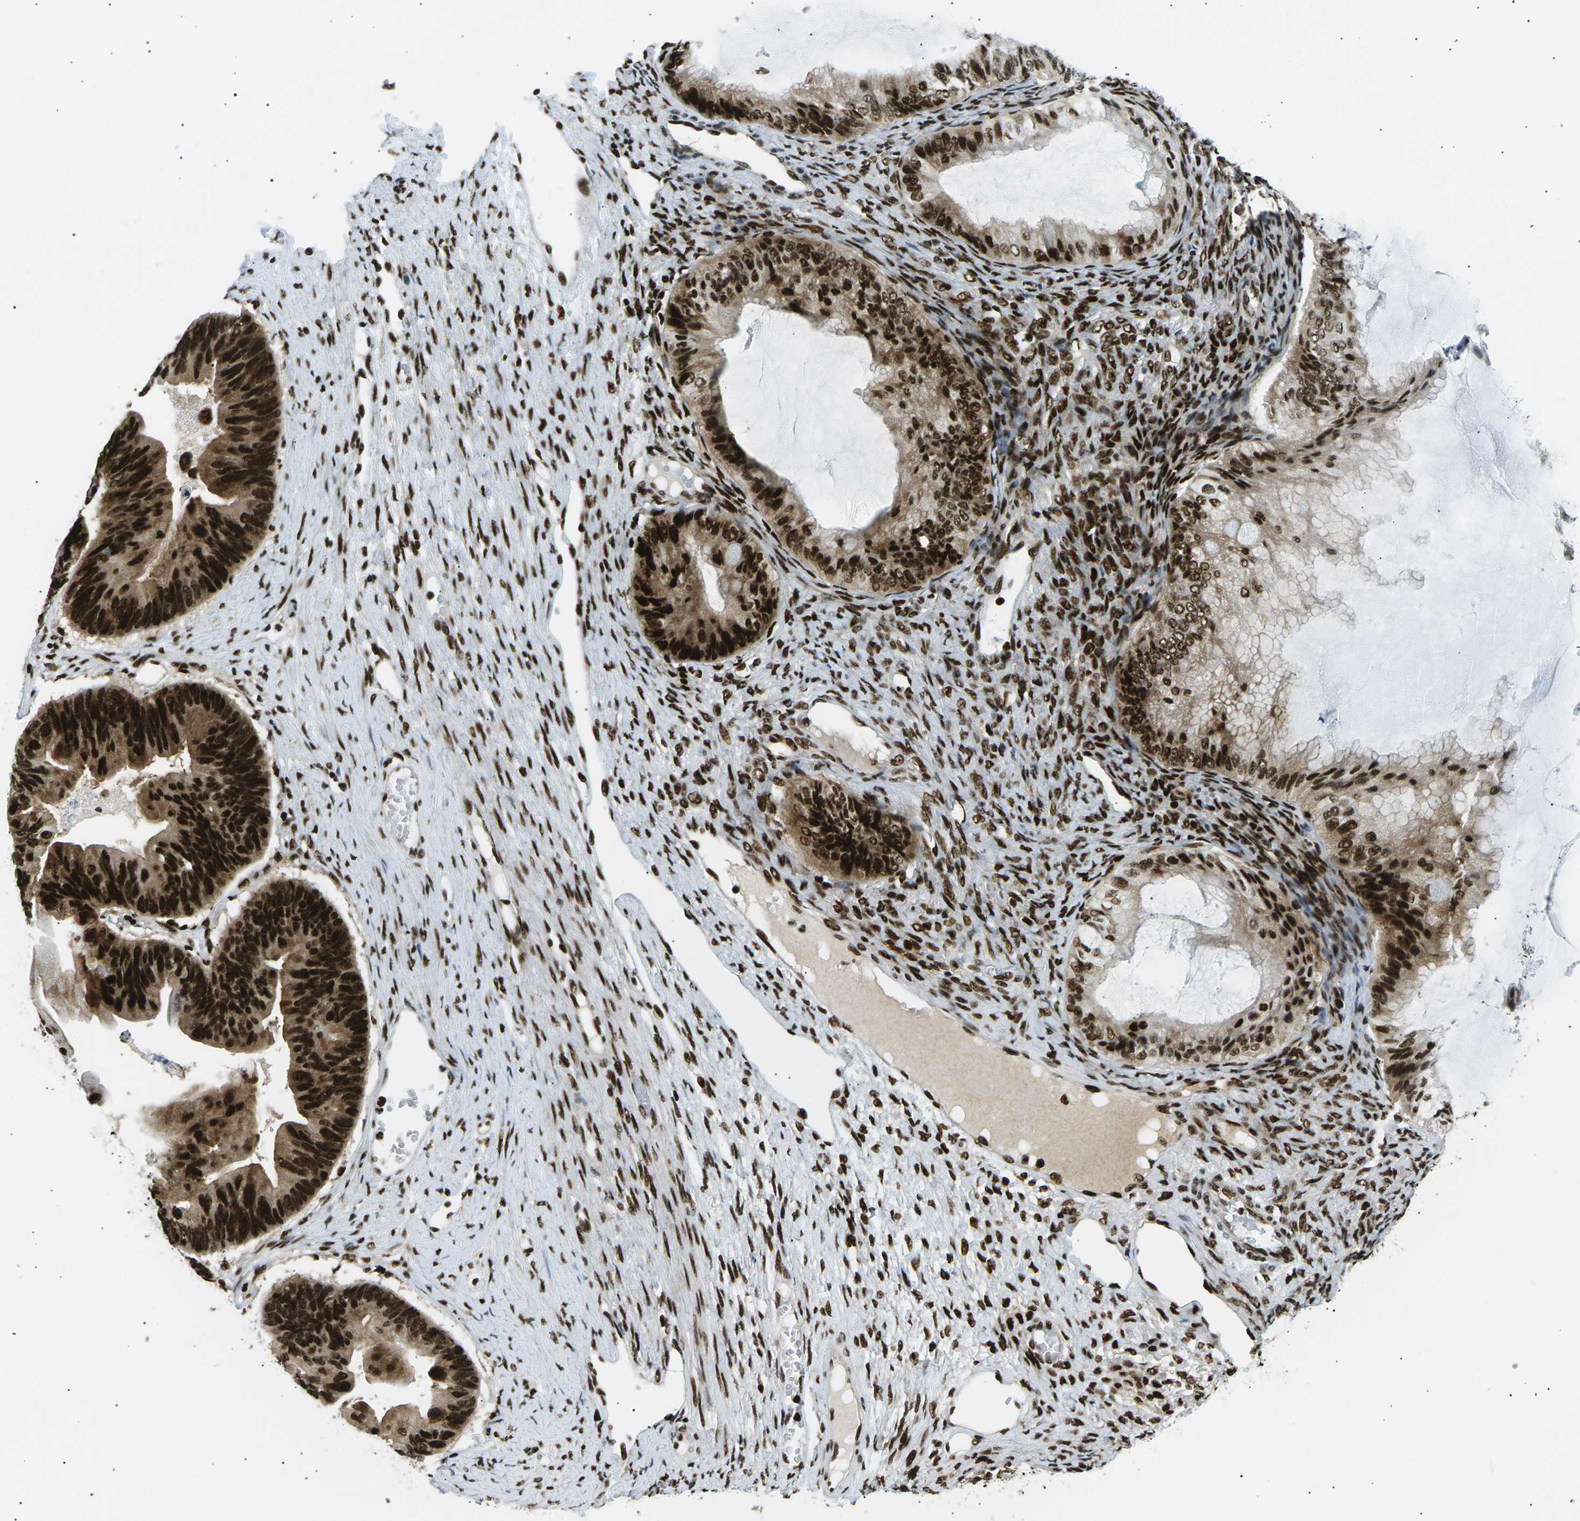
{"staining": {"intensity": "strong", "quantity": ">75%", "location": "cytoplasmic/membranous,nuclear"}, "tissue": "ovarian cancer", "cell_type": "Tumor cells", "image_type": "cancer", "snomed": [{"axis": "morphology", "description": "Cystadenocarcinoma, mucinous, NOS"}, {"axis": "topography", "description": "Ovary"}], "caption": "Human ovarian cancer (mucinous cystadenocarcinoma) stained for a protein (brown) exhibits strong cytoplasmic/membranous and nuclear positive staining in about >75% of tumor cells.", "gene": "RPA2", "patient": {"sex": "female", "age": 61}}